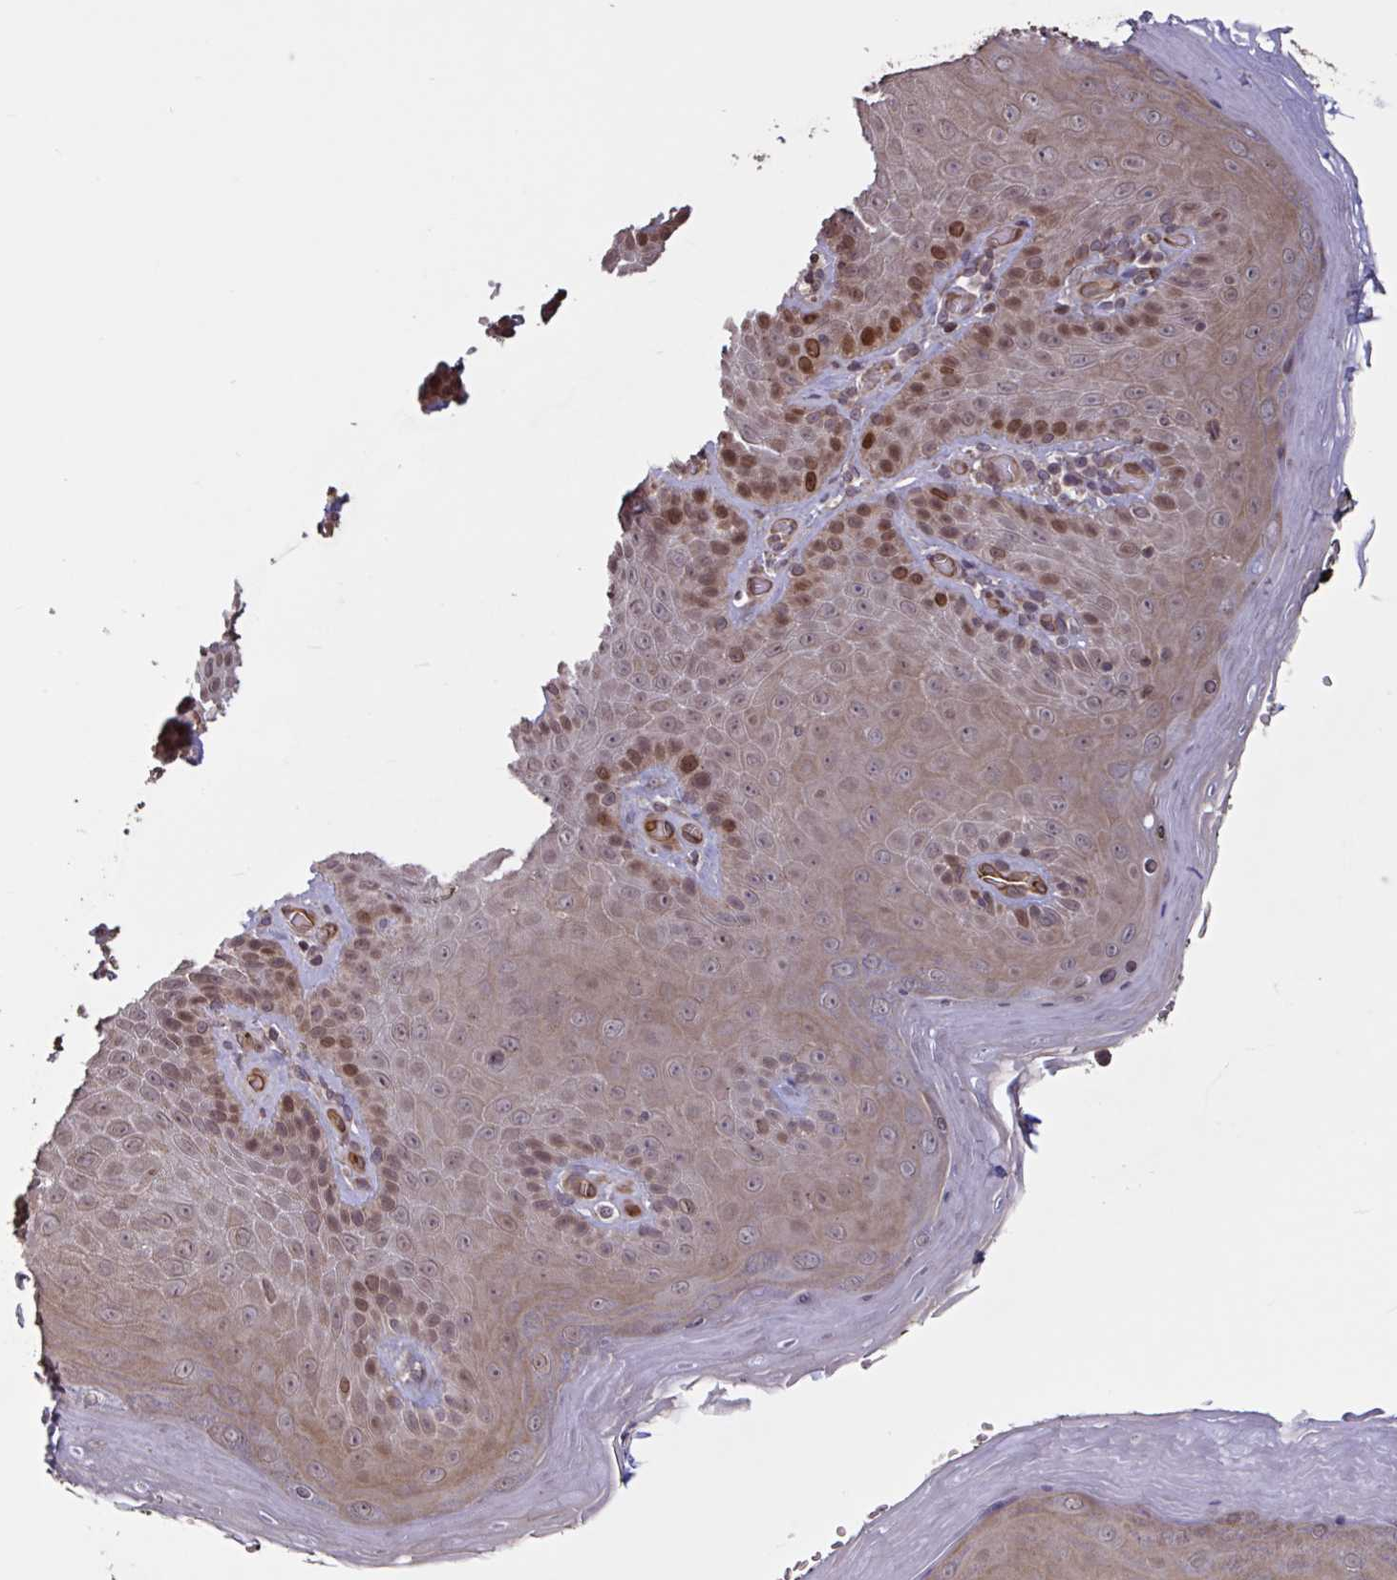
{"staining": {"intensity": "strong", "quantity": "25%-75%", "location": "cytoplasmic/membranous,nuclear"}, "tissue": "skin", "cell_type": "Epidermal cells", "image_type": "normal", "snomed": [{"axis": "morphology", "description": "Normal tissue, NOS"}, {"axis": "topography", "description": "Anal"}, {"axis": "topography", "description": "Peripheral nerve tissue"}], "caption": "High-power microscopy captured an immunohistochemistry (IHC) histopathology image of unremarkable skin, revealing strong cytoplasmic/membranous,nuclear expression in about 25%-75% of epidermal cells.", "gene": "IPO5", "patient": {"sex": "male", "age": 53}}